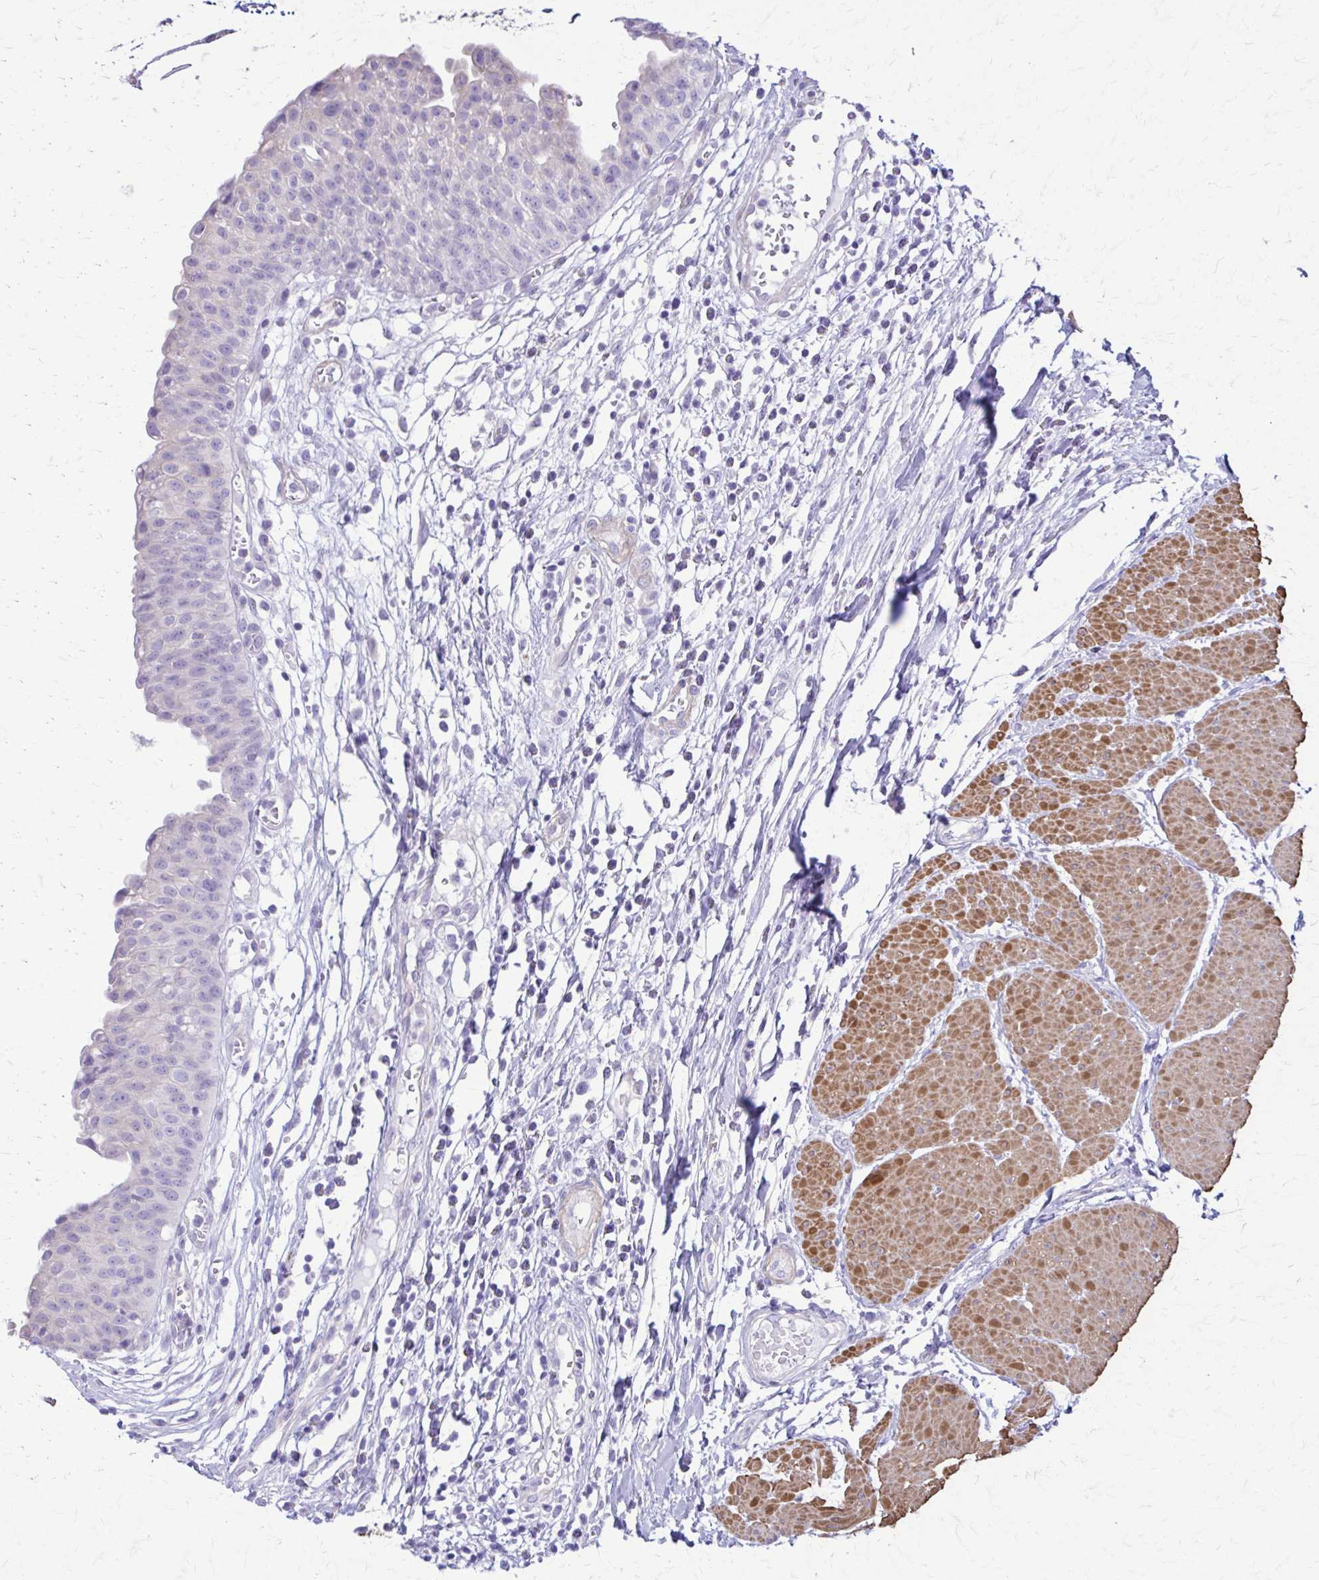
{"staining": {"intensity": "negative", "quantity": "none", "location": "none"}, "tissue": "urinary bladder", "cell_type": "Urothelial cells", "image_type": "normal", "snomed": [{"axis": "morphology", "description": "Normal tissue, NOS"}, {"axis": "topography", "description": "Urinary bladder"}], "caption": "This is an IHC photomicrograph of unremarkable urinary bladder. There is no expression in urothelial cells.", "gene": "DSP", "patient": {"sex": "male", "age": 64}}